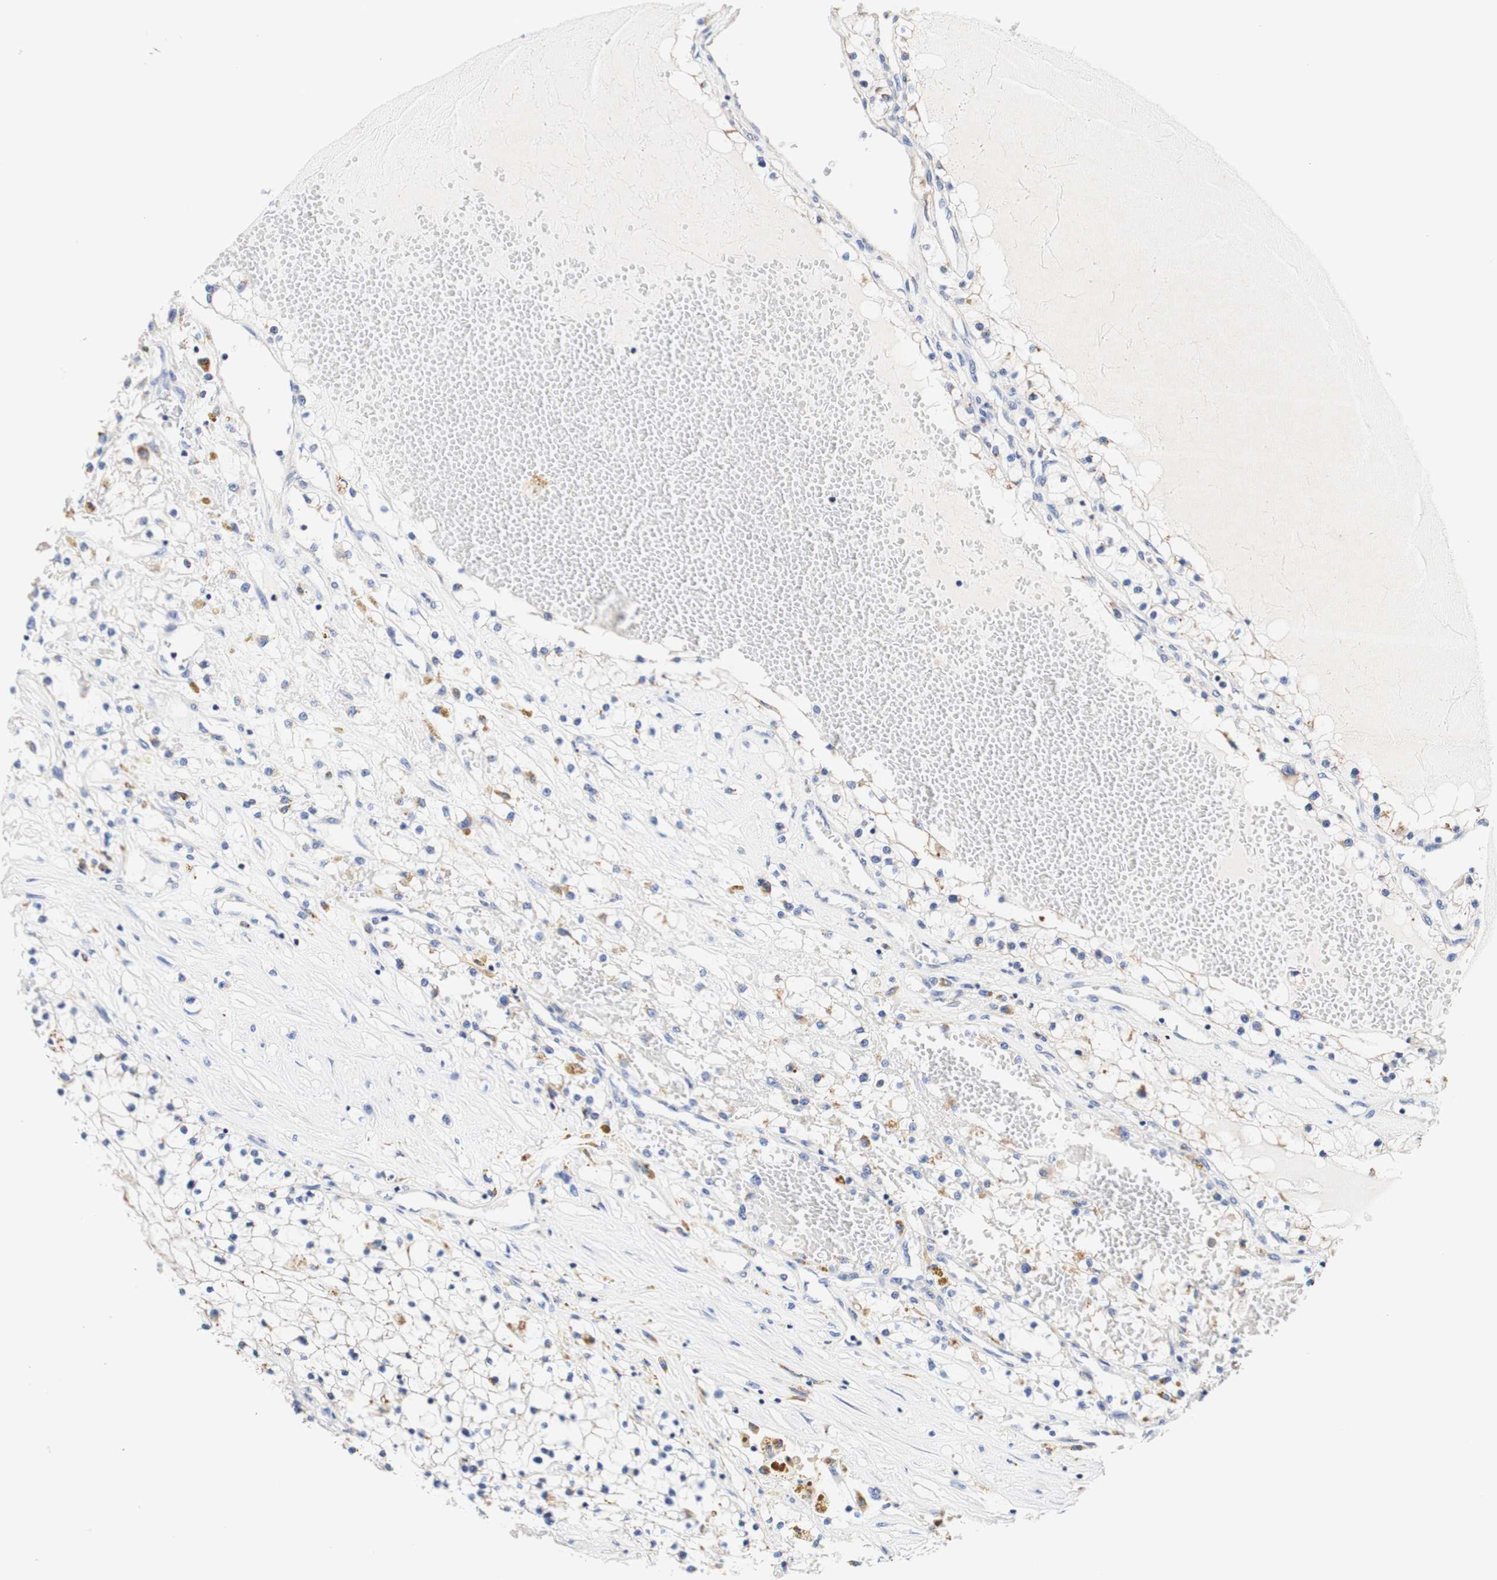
{"staining": {"intensity": "weak", "quantity": "<25%", "location": "cytoplasmic/membranous"}, "tissue": "renal cancer", "cell_type": "Tumor cells", "image_type": "cancer", "snomed": [{"axis": "morphology", "description": "Adenocarcinoma, NOS"}, {"axis": "topography", "description": "Kidney"}], "caption": "Immunohistochemistry (IHC) histopathology image of human adenocarcinoma (renal) stained for a protein (brown), which demonstrates no positivity in tumor cells. (DAB immunohistochemistry with hematoxylin counter stain).", "gene": "CAMK4", "patient": {"sex": "male", "age": 68}}